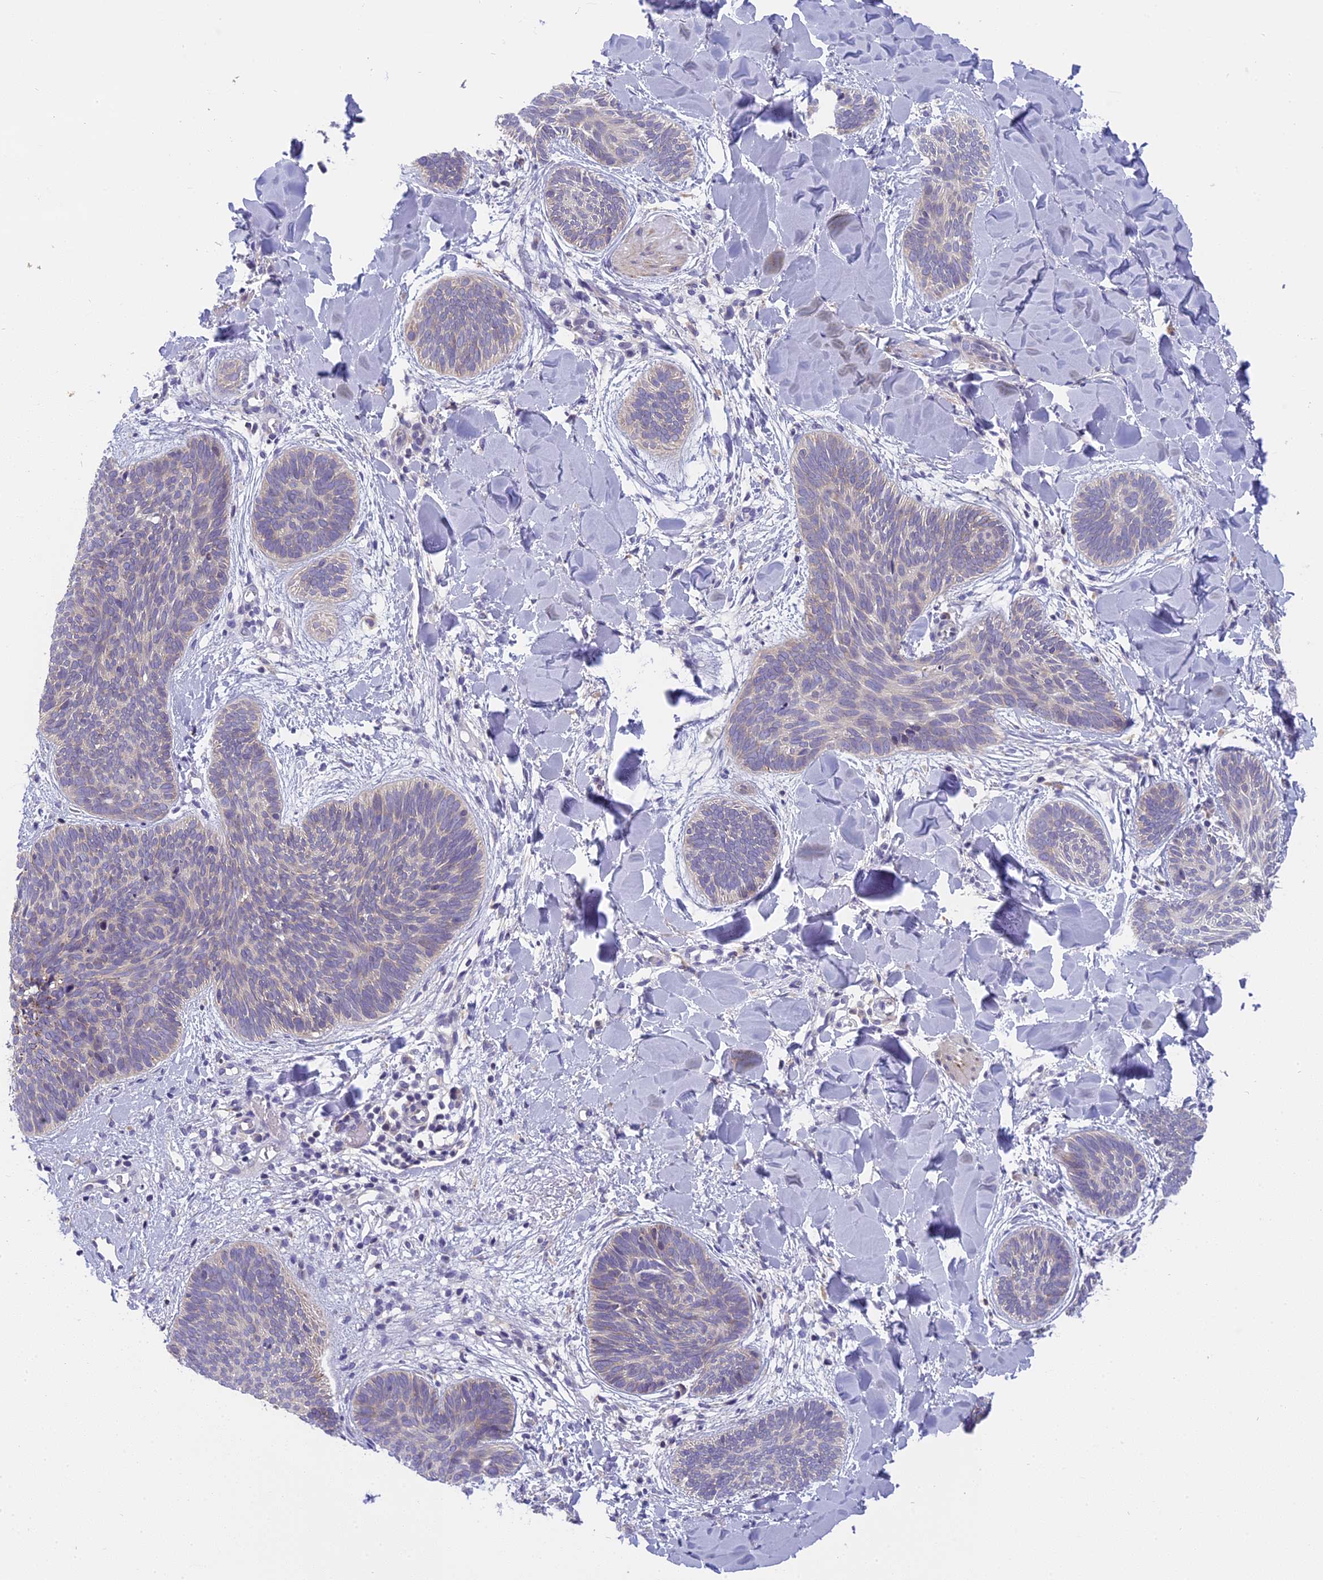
{"staining": {"intensity": "negative", "quantity": "none", "location": "none"}, "tissue": "skin cancer", "cell_type": "Tumor cells", "image_type": "cancer", "snomed": [{"axis": "morphology", "description": "Basal cell carcinoma"}, {"axis": "topography", "description": "Skin"}], "caption": "DAB (3,3'-diaminobenzidine) immunohistochemical staining of skin cancer shows no significant staining in tumor cells.", "gene": "ARHGEF37", "patient": {"sex": "female", "age": 81}}